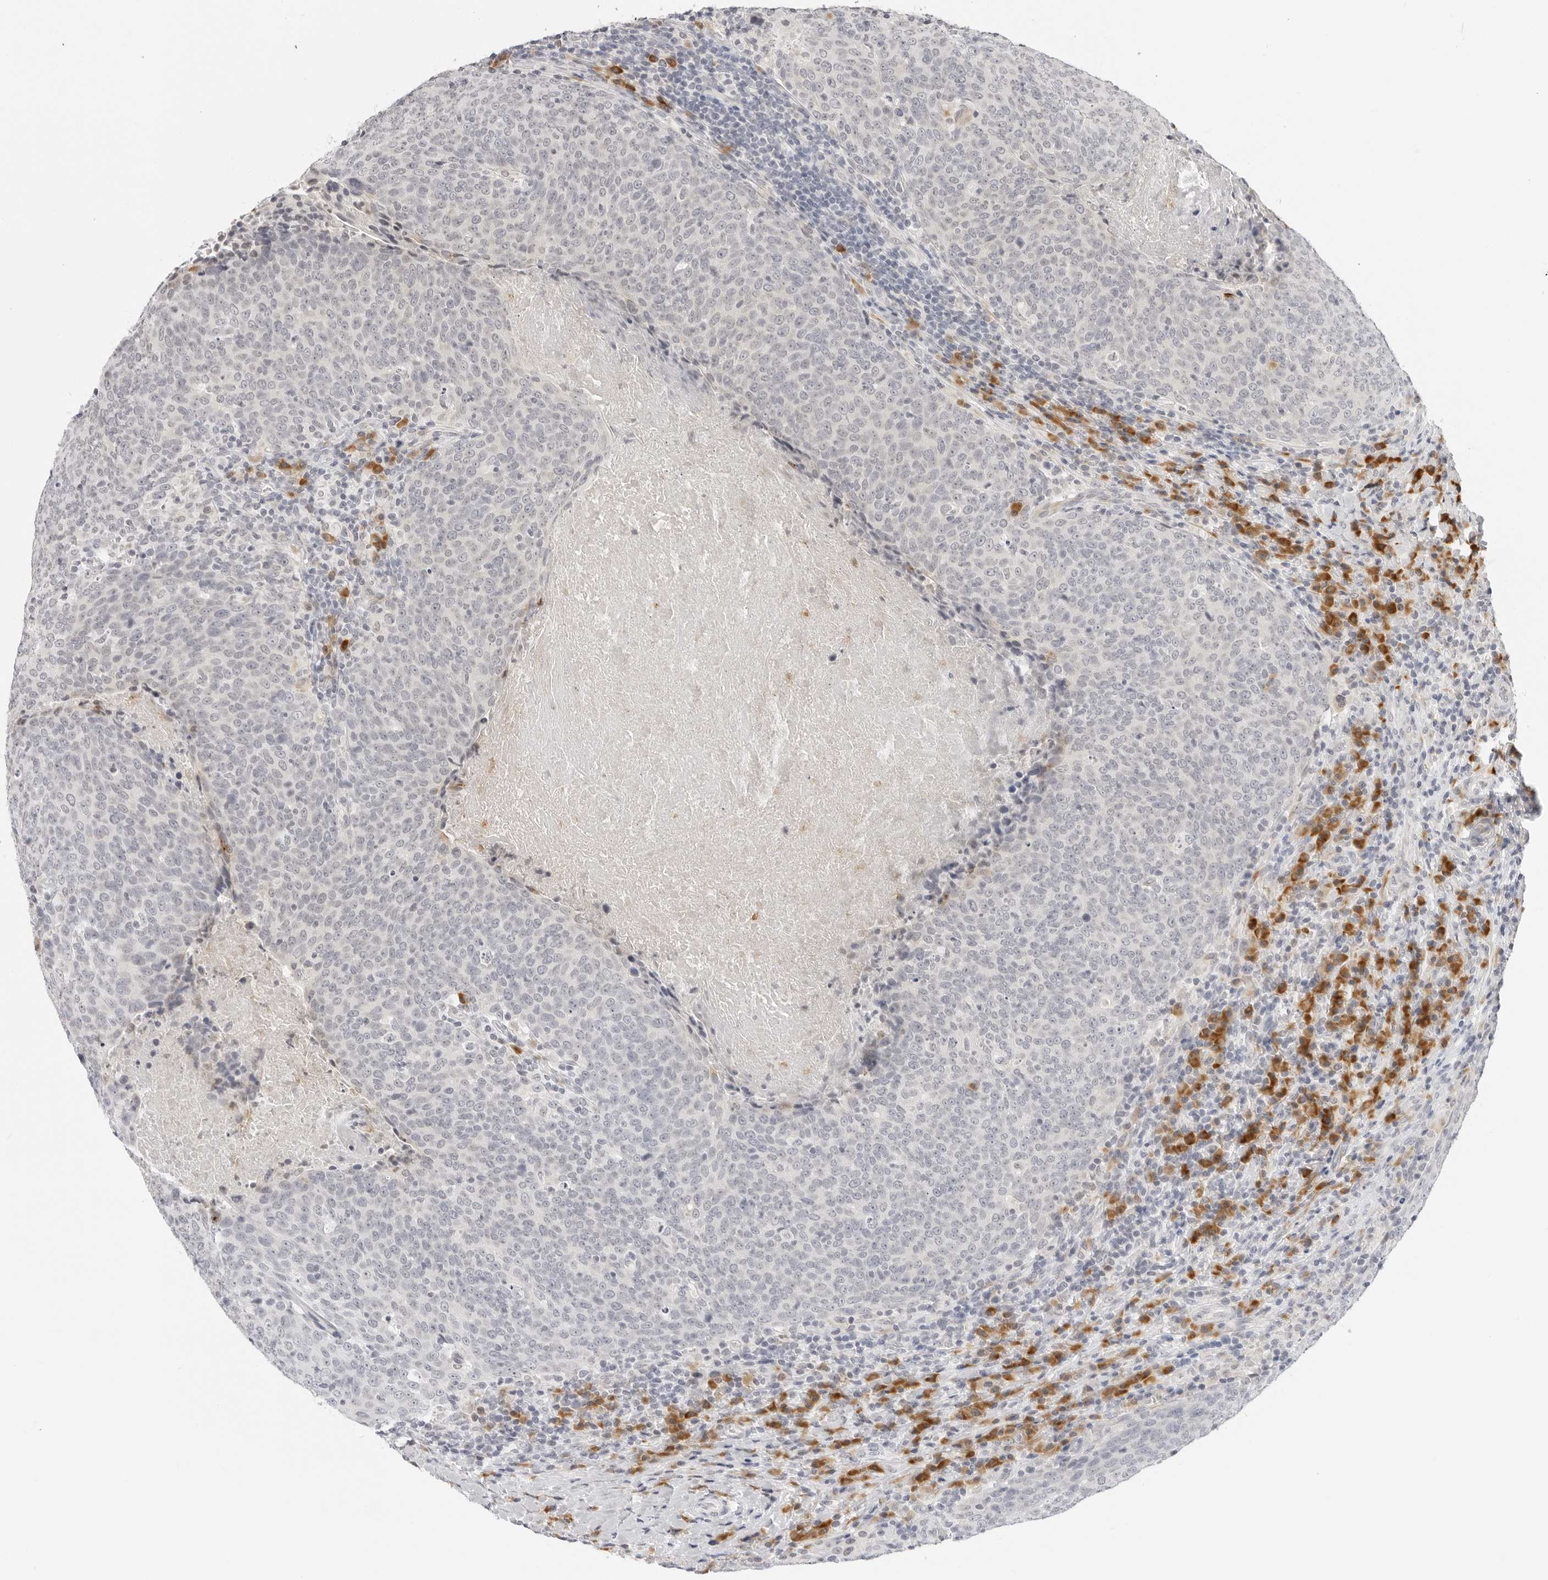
{"staining": {"intensity": "negative", "quantity": "none", "location": "none"}, "tissue": "head and neck cancer", "cell_type": "Tumor cells", "image_type": "cancer", "snomed": [{"axis": "morphology", "description": "Squamous cell carcinoma, NOS"}, {"axis": "morphology", "description": "Squamous cell carcinoma, metastatic, NOS"}, {"axis": "topography", "description": "Lymph node"}, {"axis": "topography", "description": "Head-Neck"}], "caption": "Immunohistochemistry micrograph of head and neck cancer (squamous cell carcinoma) stained for a protein (brown), which demonstrates no positivity in tumor cells.", "gene": "EDN2", "patient": {"sex": "male", "age": 62}}